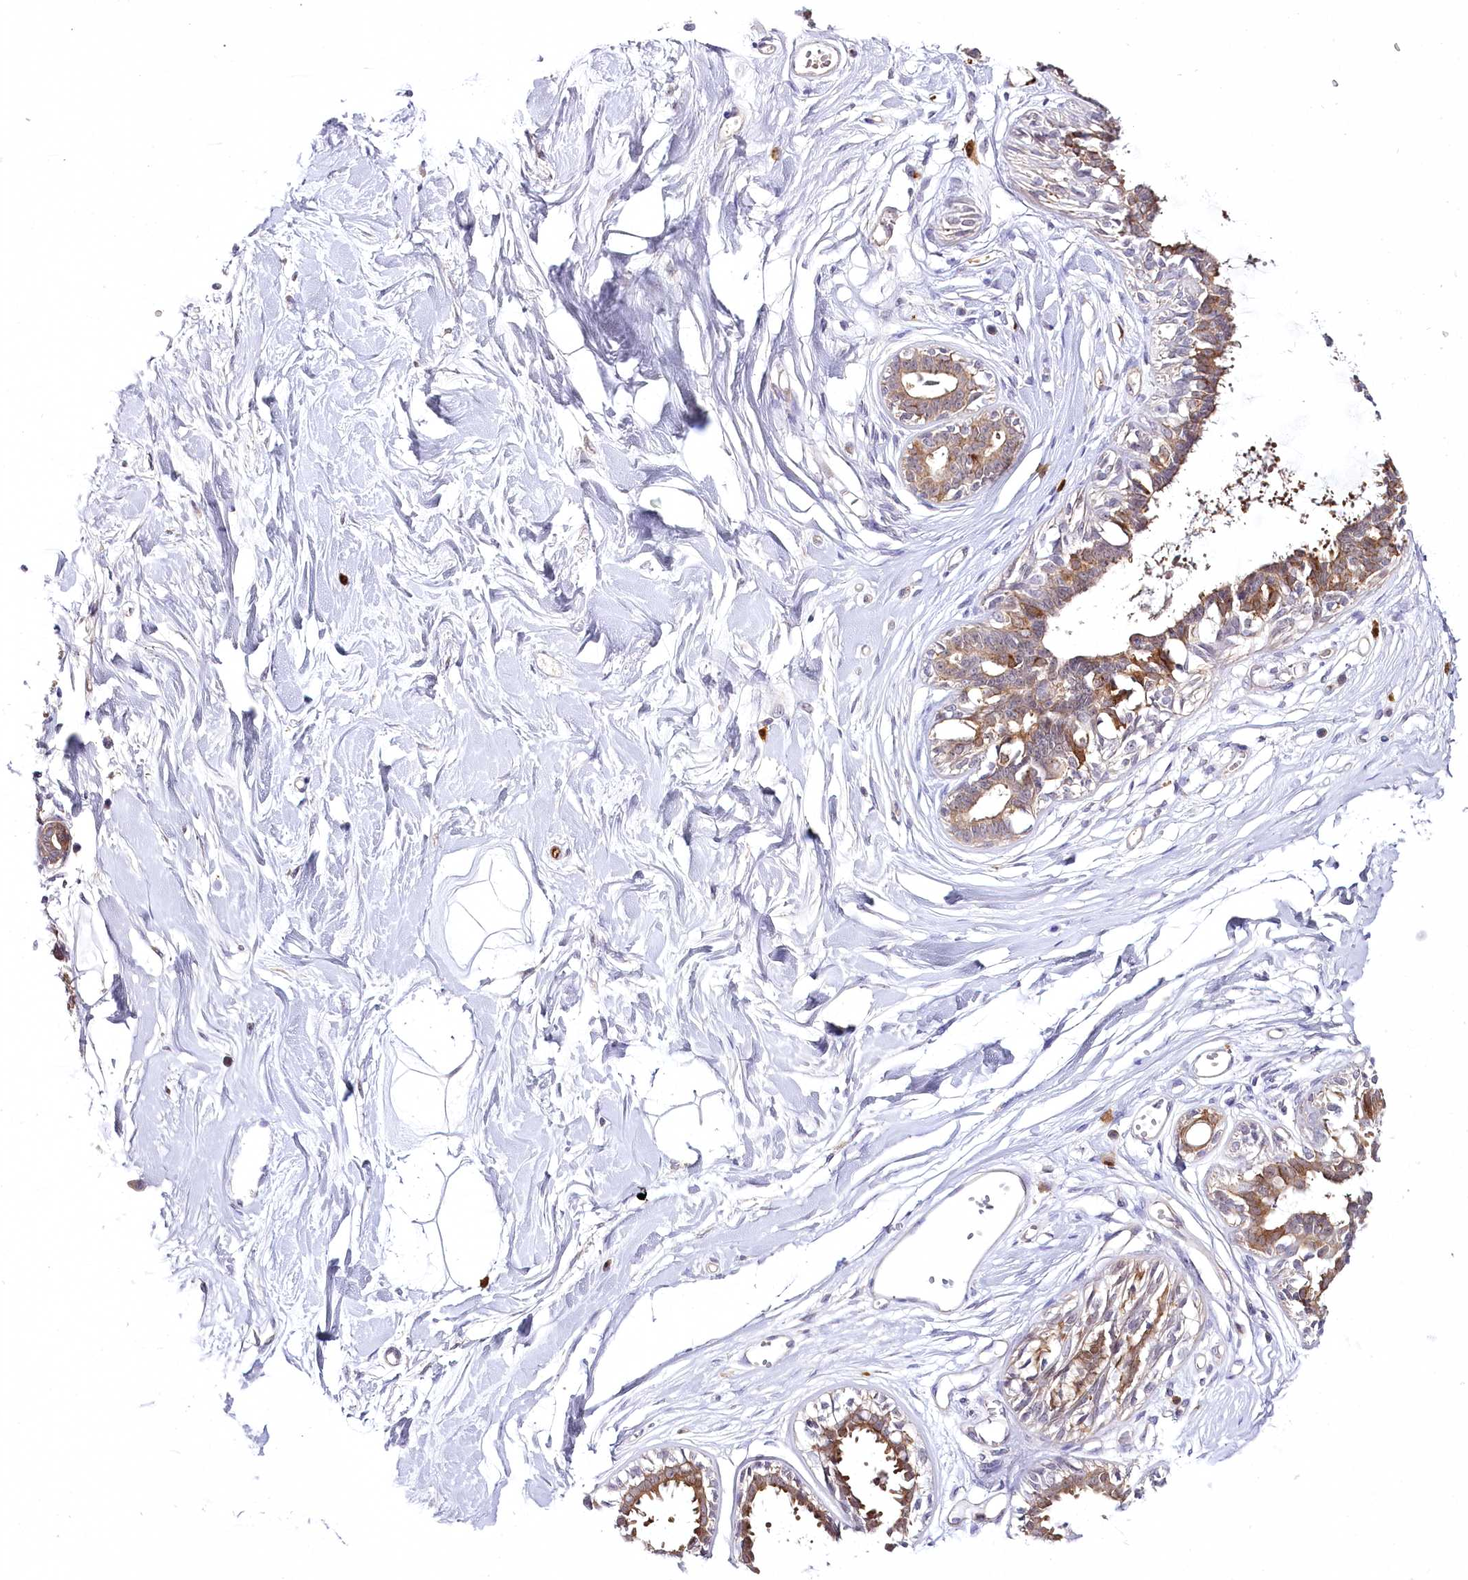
{"staining": {"intensity": "negative", "quantity": "none", "location": "none"}, "tissue": "breast", "cell_type": "Adipocytes", "image_type": "normal", "snomed": [{"axis": "morphology", "description": "Normal tissue, NOS"}, {"axis": "topography", "description": "Breast"}], "caption": "High magnification brightfield microscopy of unremarkable breast stained with DAB (3,3'-diaminobenzidine) (brown) and counterstained with hematoxylin (blue): adipocytes show no significant positivity. (DAB (3,3'-diaminobenzidine) IHC with hematoxylin counter stain).", "gene": "VWA5A", "patient": {"sex": "female", "age": 45}}